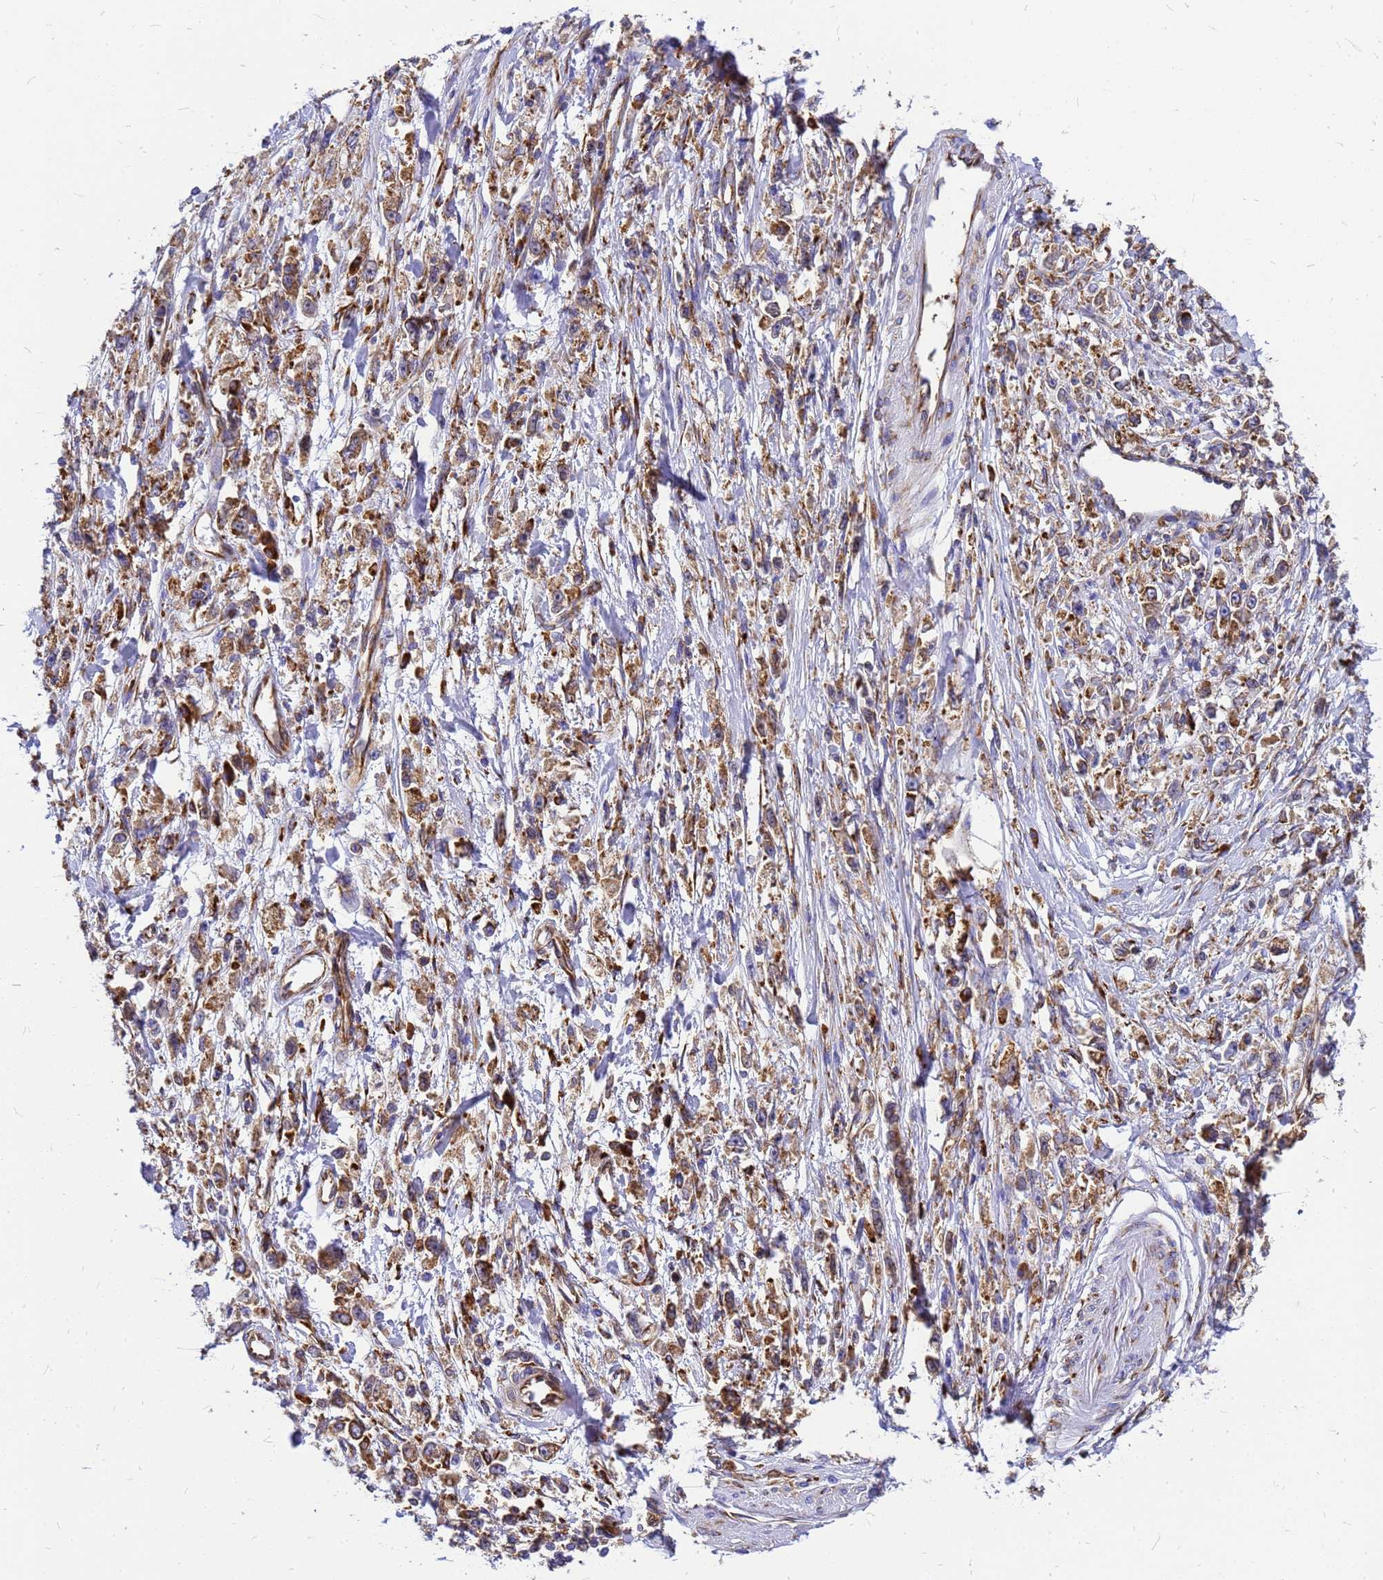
{"staining": {"intensity": "moderate", "quantity": ">75%", "location": "cytoplasmic/membranous"}, "tissue": "stomach cancer", "cell_type": "Tumor cells", "image_type": "cancer", "snomed": [{"axis": "morphology", "description": "Adenocarcinoma, NOS"}, {"axis": "topography", "description": "Stomach"}], "caption": "The histopathology image displays staining of stomach adenocarcinoma, revealing moderate cytoplasmic/membranous protein positivity (brown color) within tumor cells.", "gene": "EEF1D", "patient": {"sex": "female", "age": 59}}